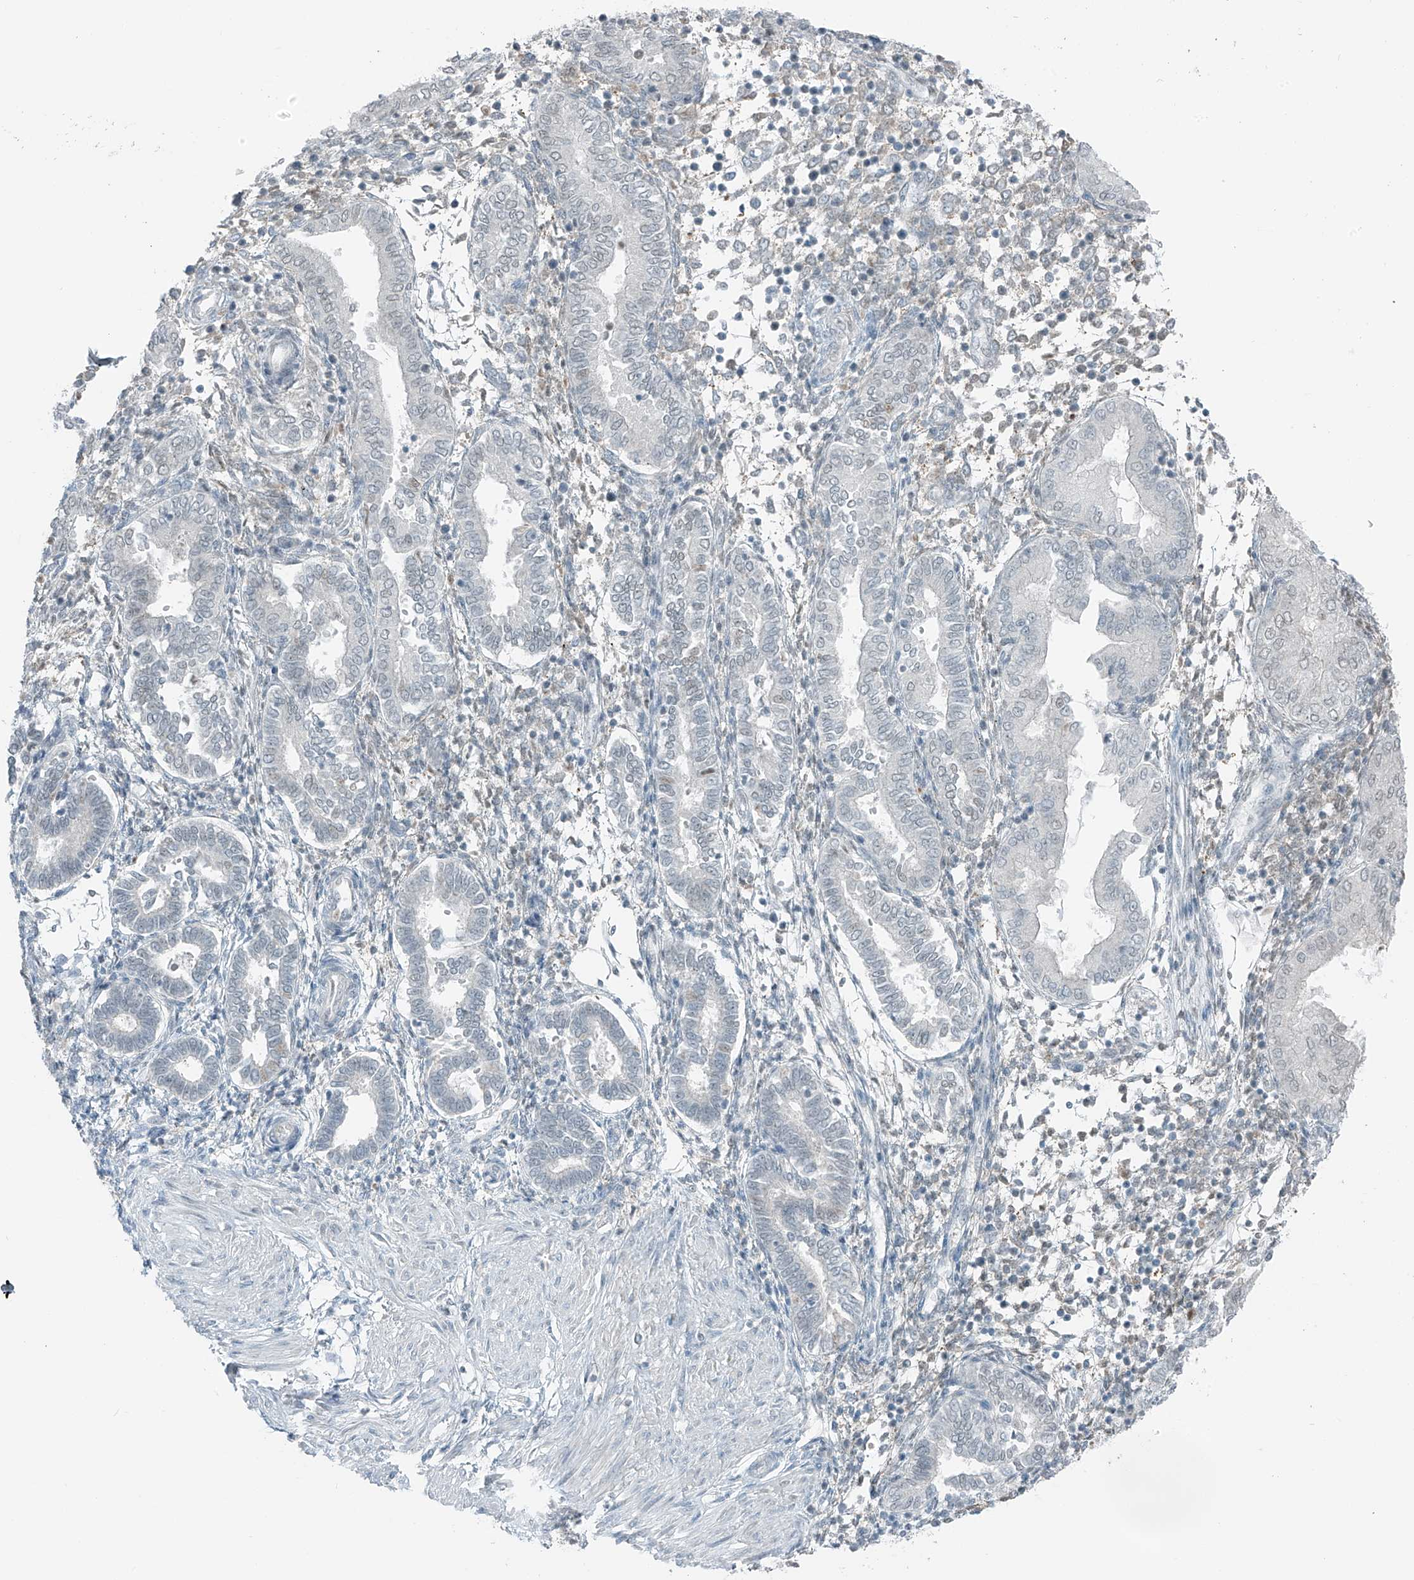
{"staining": {"intensity": "moderate", "quantity": "<25%", "location": "nuclear"}, "tissue": "endometrium", "cell_type": "Cells in endometrial stroma", "image_type": "normal", "snomed": [{"axis": "morphology", "description": "Normal tissue, NOS"}, {"axis": "topography", "description": "Endometrium"}], "caption": "IHC image of normal endometrium: endometrium stained using immunohistochemistry exhibits low levels of moderate protein expression localized specifically in the nuclear of cells in endometrial stroma, appearing as a nuclear brown color.", "gene": "WRNIP1", "patient": {"sex": "female", "age": 53}}